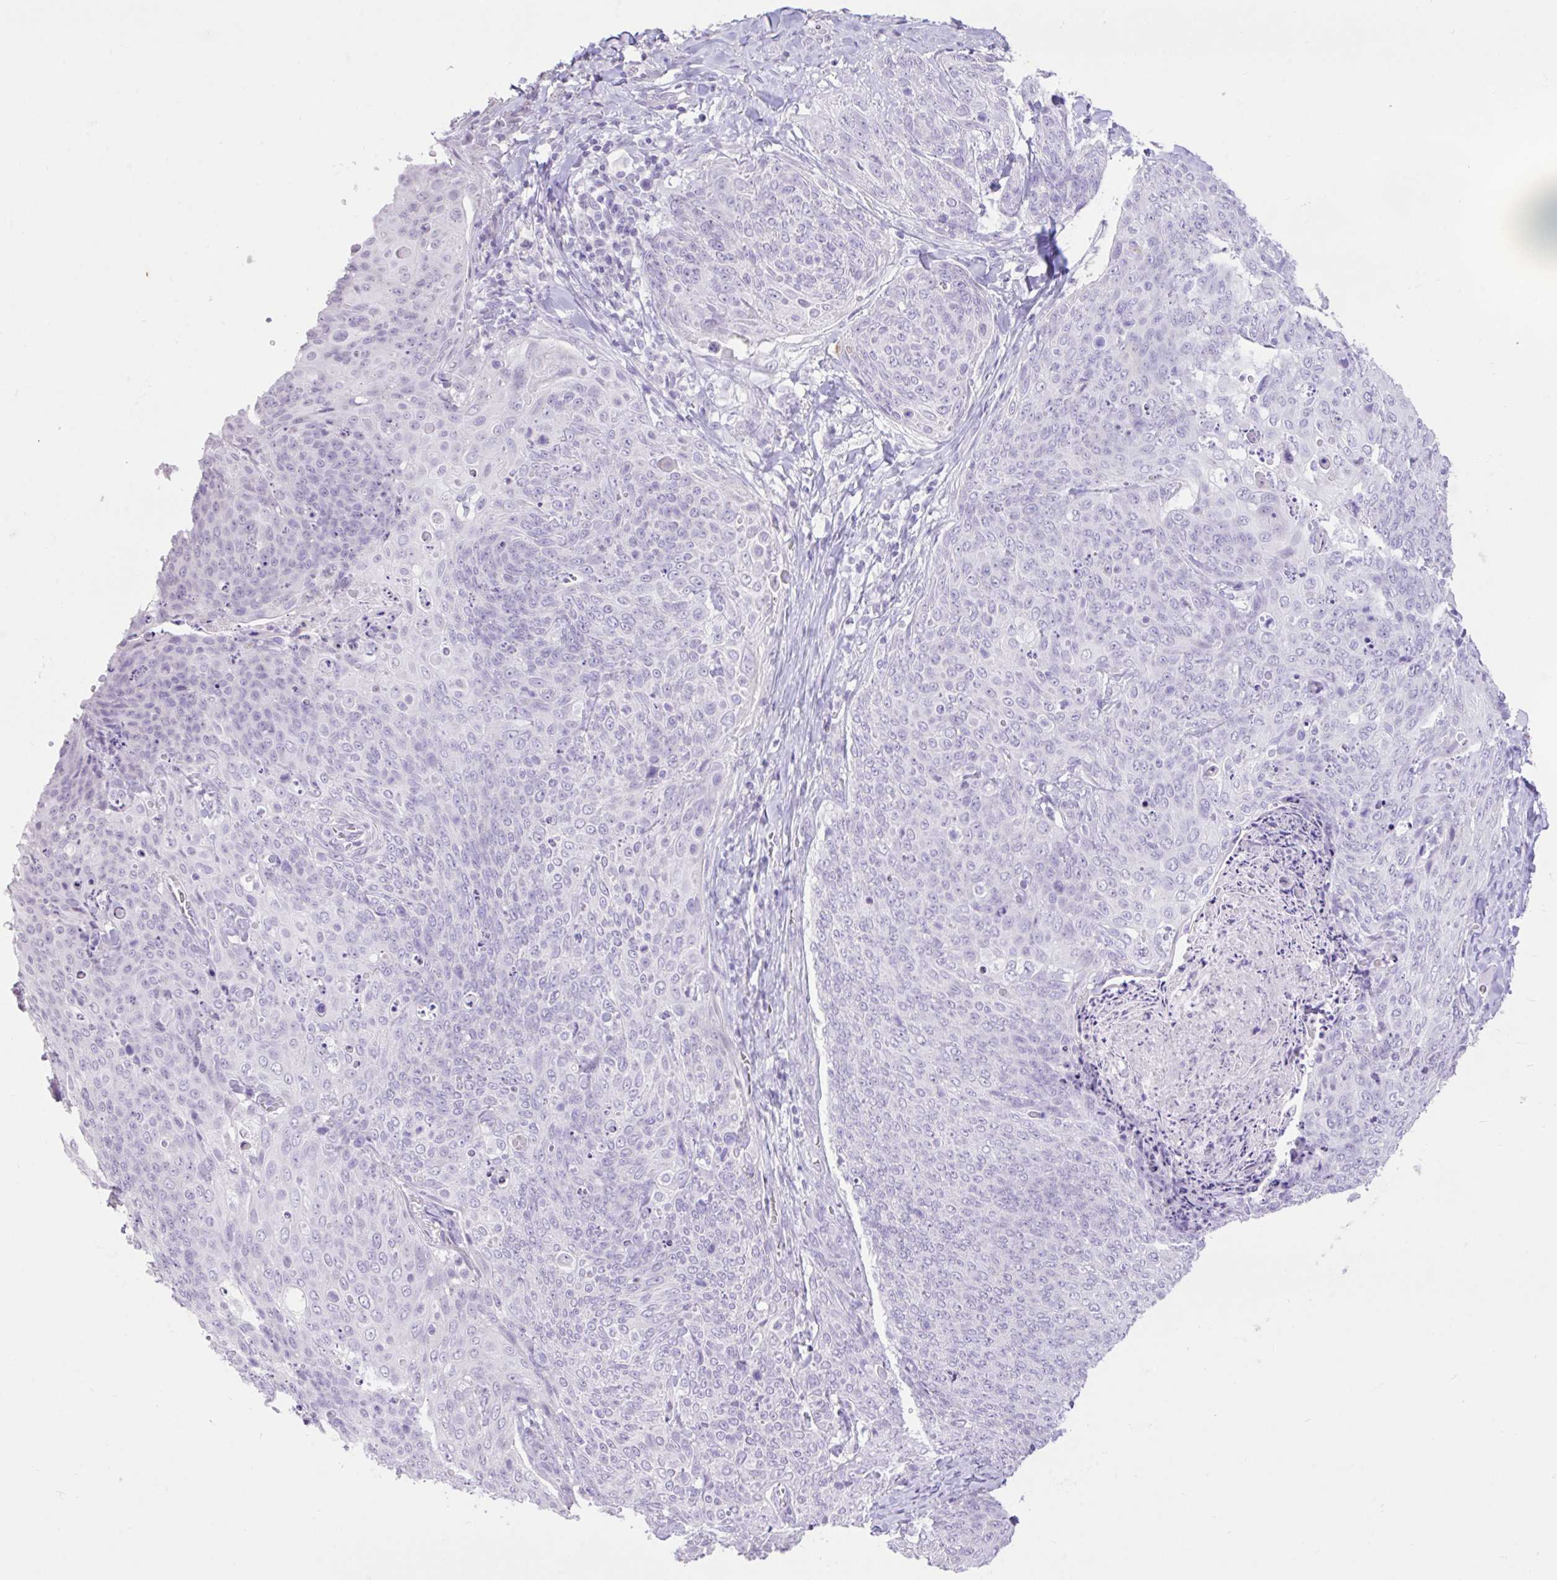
{"staining": {"intensity": "negative", "quantity": "none", "location": "none"}, "tissue": "skin cancer", "cell_type": "Tumor cells", "image_type": "cancer", "snomed": [{"axis": "morphology", "description": "Squamous cell carcinoma, NOS"}, {"axis": "topography", "description": "Skin"}, {"axis": "topography", "description": "Vulva"}], "caption": "A high-resolution histopathology image shows IHC staining of skin cancer, which demonstrates no significant expression in tumor cells.", "gene": "REEP1", "patient": {"sex": "female", "age": 85}}